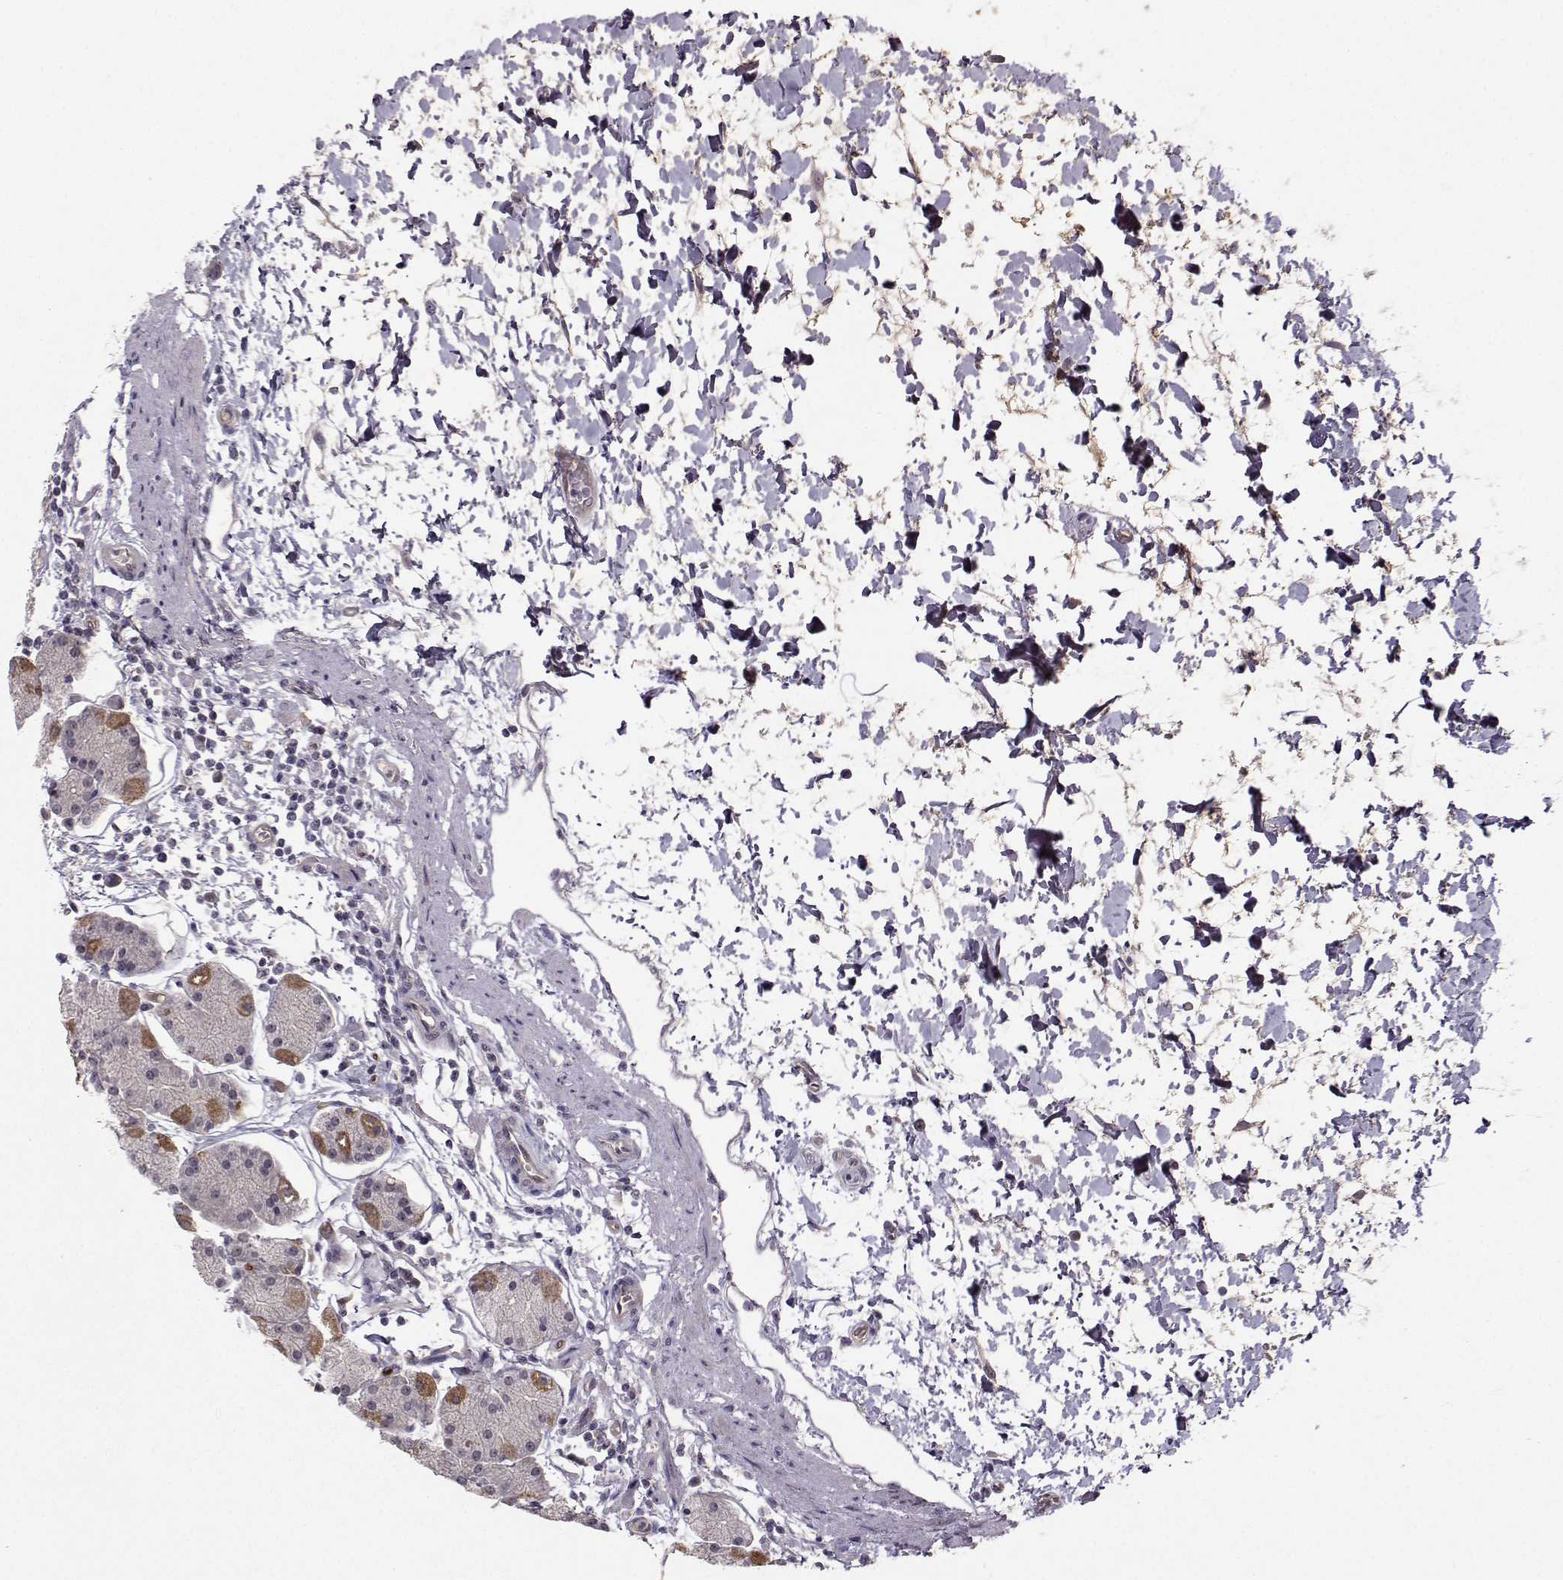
{"staining": {"intensity": "strong", "quantity": "25%-75%", "location": "cytoplasmic/membranous"}, "tissue": "stomach", "cell_type": "Glandular cells", "image_type": "normal", "snomed": [{"axis": "morphology", "description": "Normal tissue, NOS"}, {"axis": "topography", "description": "Stomach"}], "caption": "Immunohistochemical staining of normal human stomach demonstrates 25%-75% levels of strong cytoplasmic/membranous protein positivity in approximately 25%-75% of glandular cells.", "gene": "NQO1", "patient": {"sex": "male", "age": 54}}